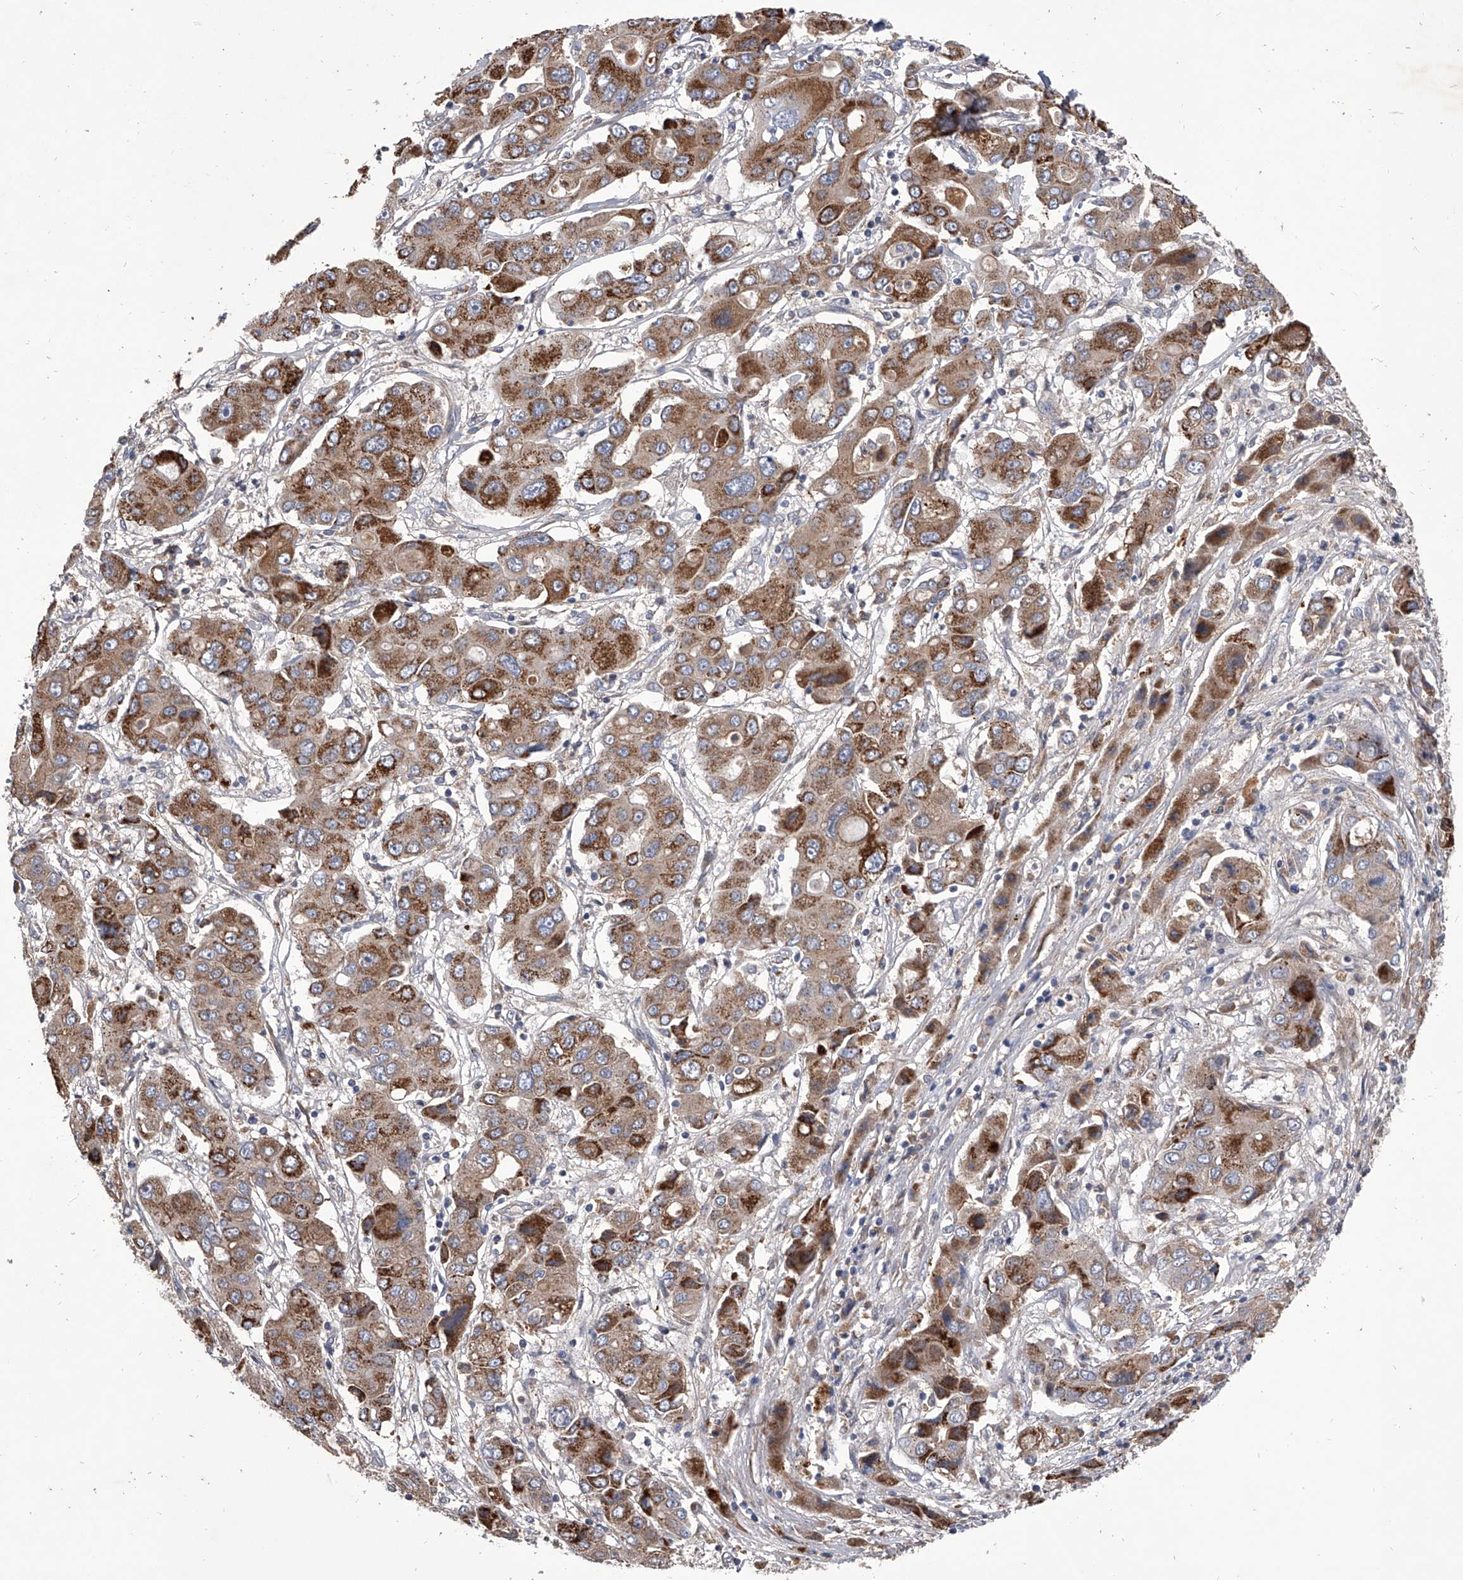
{"staining": {"intensity": "moderate", "quantity": ">75%", "location": "cytoplasmic/membranous"}, "tissue": "liver cancer", "cell_type": "Tumor cells", "image_type": "cancer", "snomed": [{"axis": "morphology", "description": "Cholangiocarcinoma"}, {"axis": "topography", "description": "Liver"}], "caption": "A high-resolution histopathology image shows immunohistochemistry staining of liver cholangiocarcinoma, which reveals moderate cytoplasmic/membranous staining in about >75% of tumor cells.", "gene": "NRP1", "patient": {"sex": "male", "age": 67}}